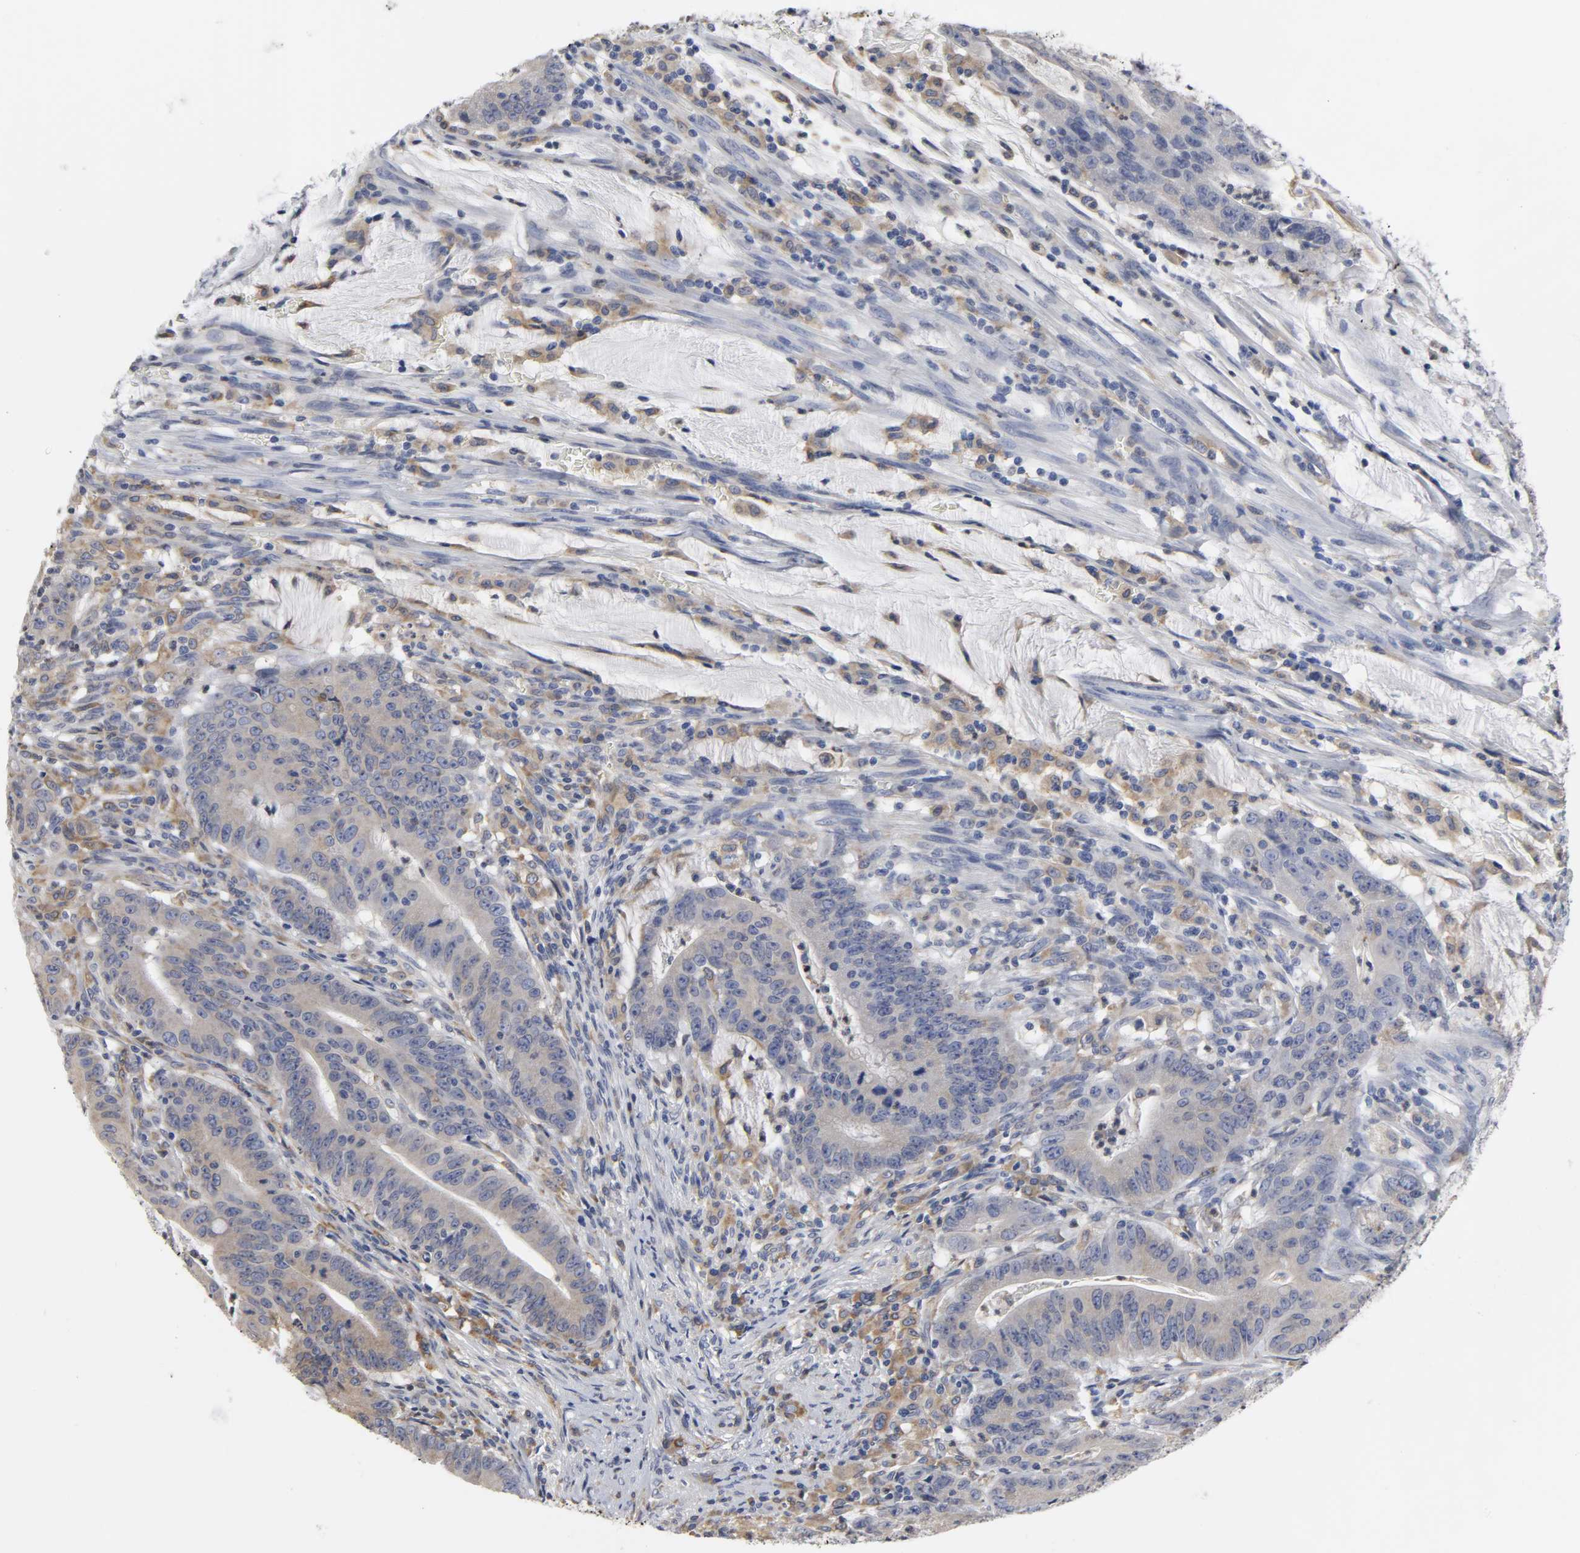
{"staining": {"intensity": "weak", "quantity": ">75%", "location": "cytoplasmic/membranous"}, "tissue": "colorectal cancer", "cell_type": "Tumor cells", "image_type": "cancer", "snomed": [{"axis": "morphology", "description": "Adenocarcinoma, NOS"}, {"axis": "topography", "description": "Colon"}], "caption": "Approximately >75% of tumor cells in human adenocarcinoma (colorectal) display weak cytoplasmic/membranous protein positivity as visualized by brown immunohistochemical staining.", "gene": "HCK", "patient": {"sex": "male", "age": 45}}